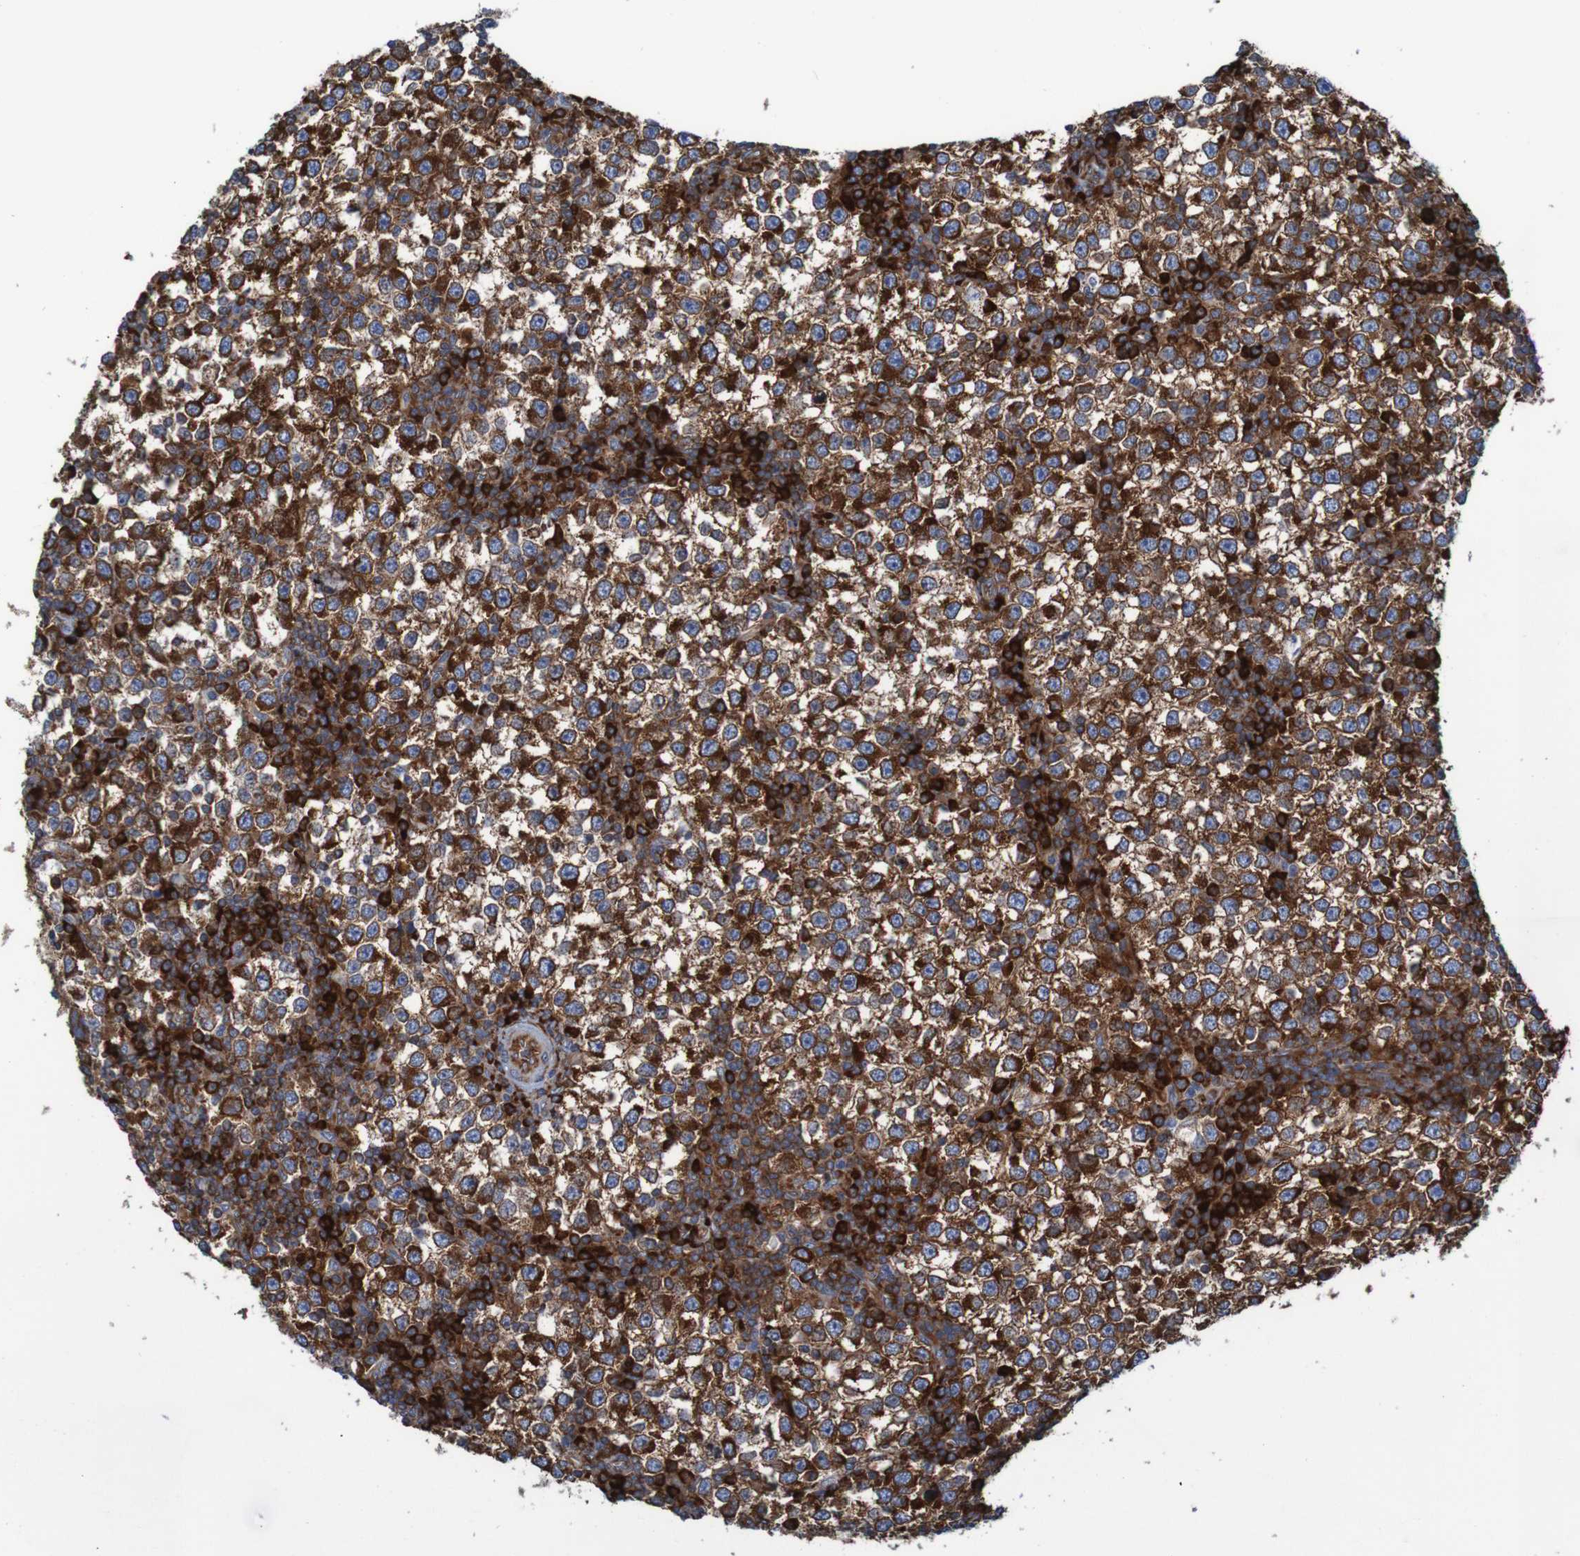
{"staining": {"intensity": "strong", "quantity": ">75%", "location": "cytoplasmic/membranous"}, "tissue": "testis cancer", "cell_type": "Tumor cells", "image_type": "cancer", "snomed": [{"axis": "morphology", "description": "Seminoma, NOS"}, {"axis": "topography", "description": "Testis"}], "caption": "Approximately >75% of tumor cells in human testis cancer (seminoma) exhibit strong cytoplasmic/membranous protein expression as visualized by brown immunohistochemical staining.", "gene": "RPL10", "patient": {"sex": "male", "age": 65}}